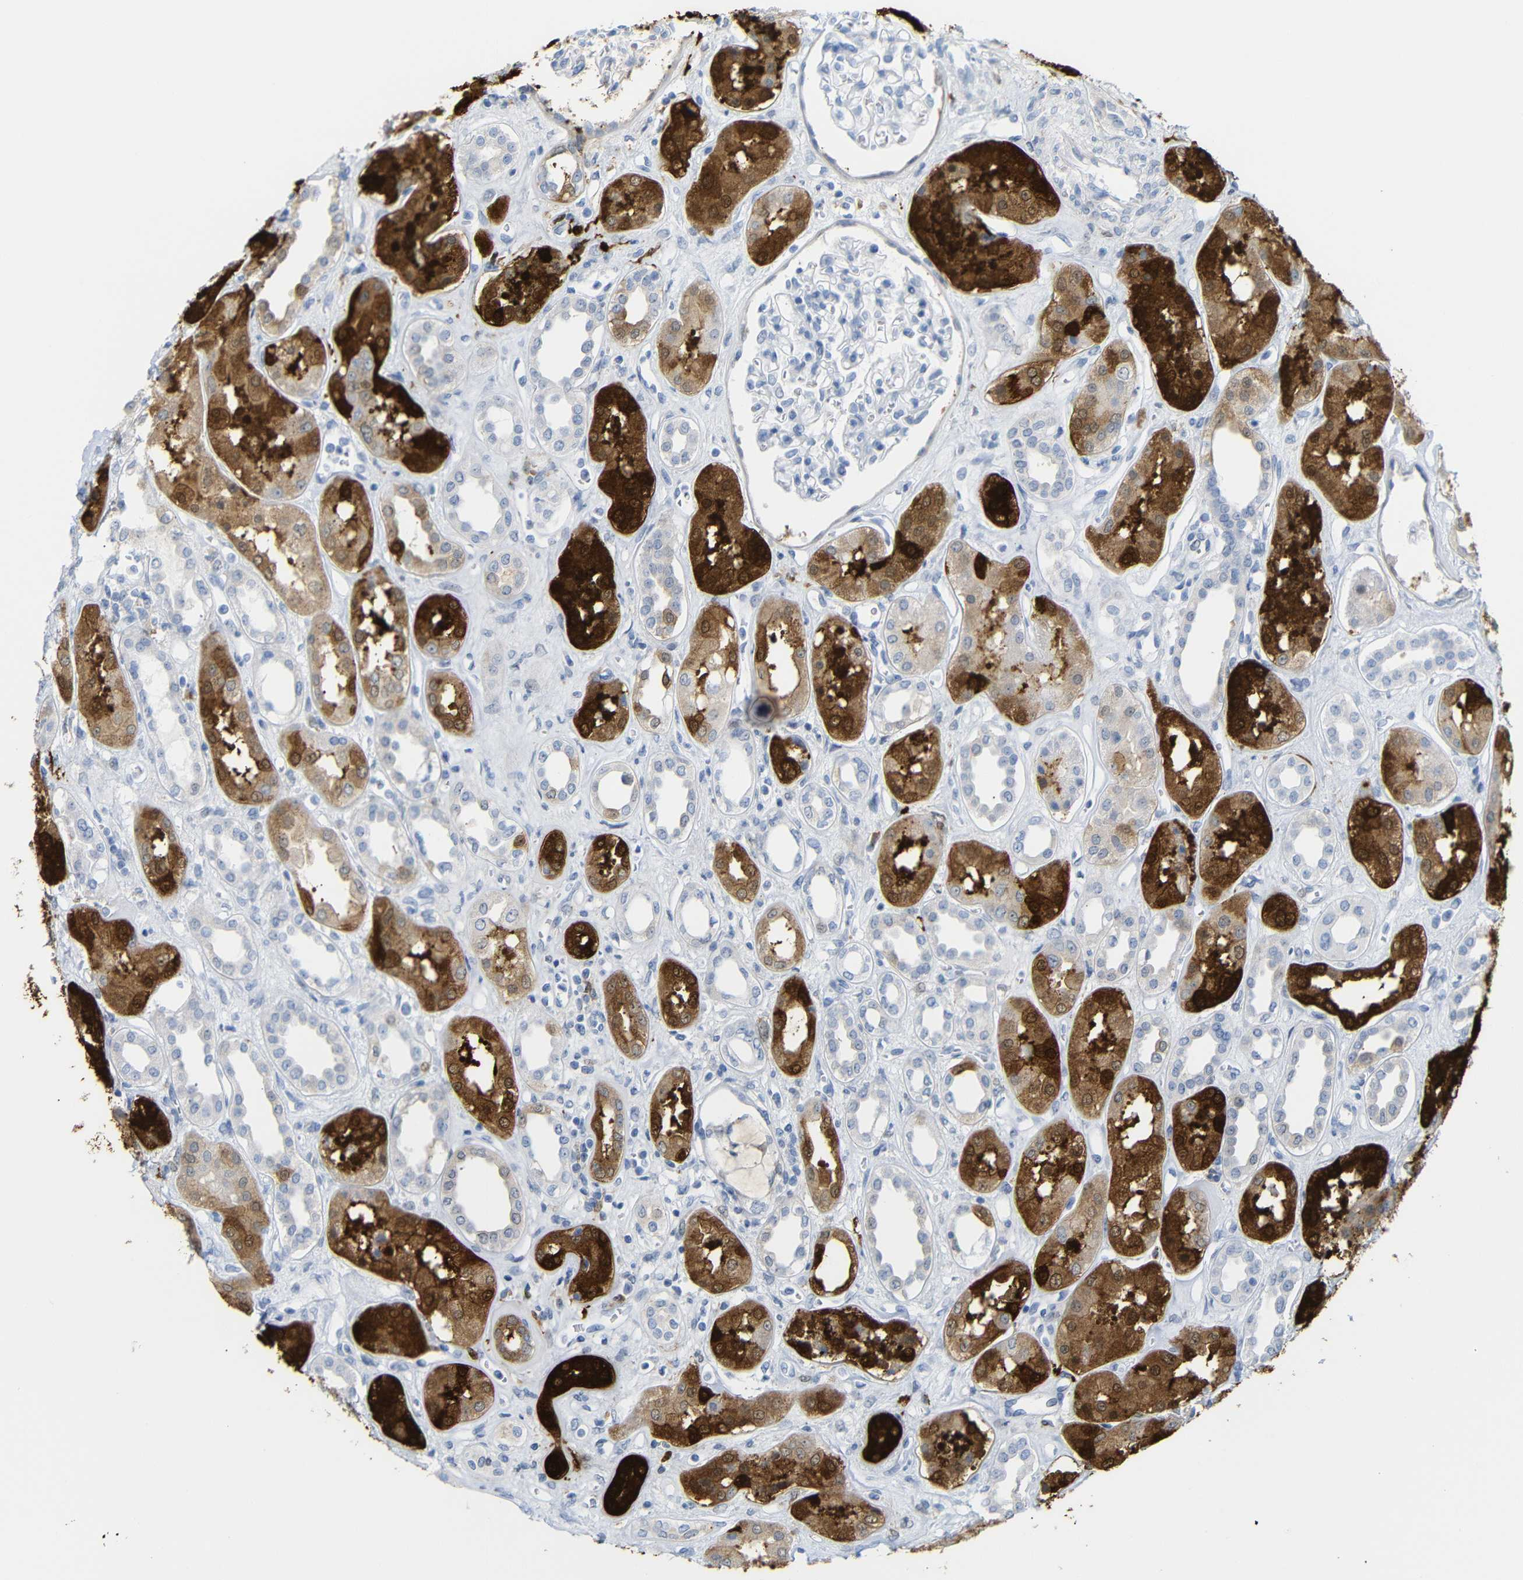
{"staining": {"intensity": "negative", "quantity": "none", "location": "none"}, "tissue": "kidney", "cell_type": "Cells in glomeruli", "image_type": "normal", "snomed": [{"axis": "morphology", "description": "Normal tissue, NOS"}, {"axis": "topography", "description": "Kidney"}], "caption": "The image exhibits no staining of cells in glomeruli in normal kidney.", "gene": "MT1A", "patient": {"sex": "male", "age": 59}}